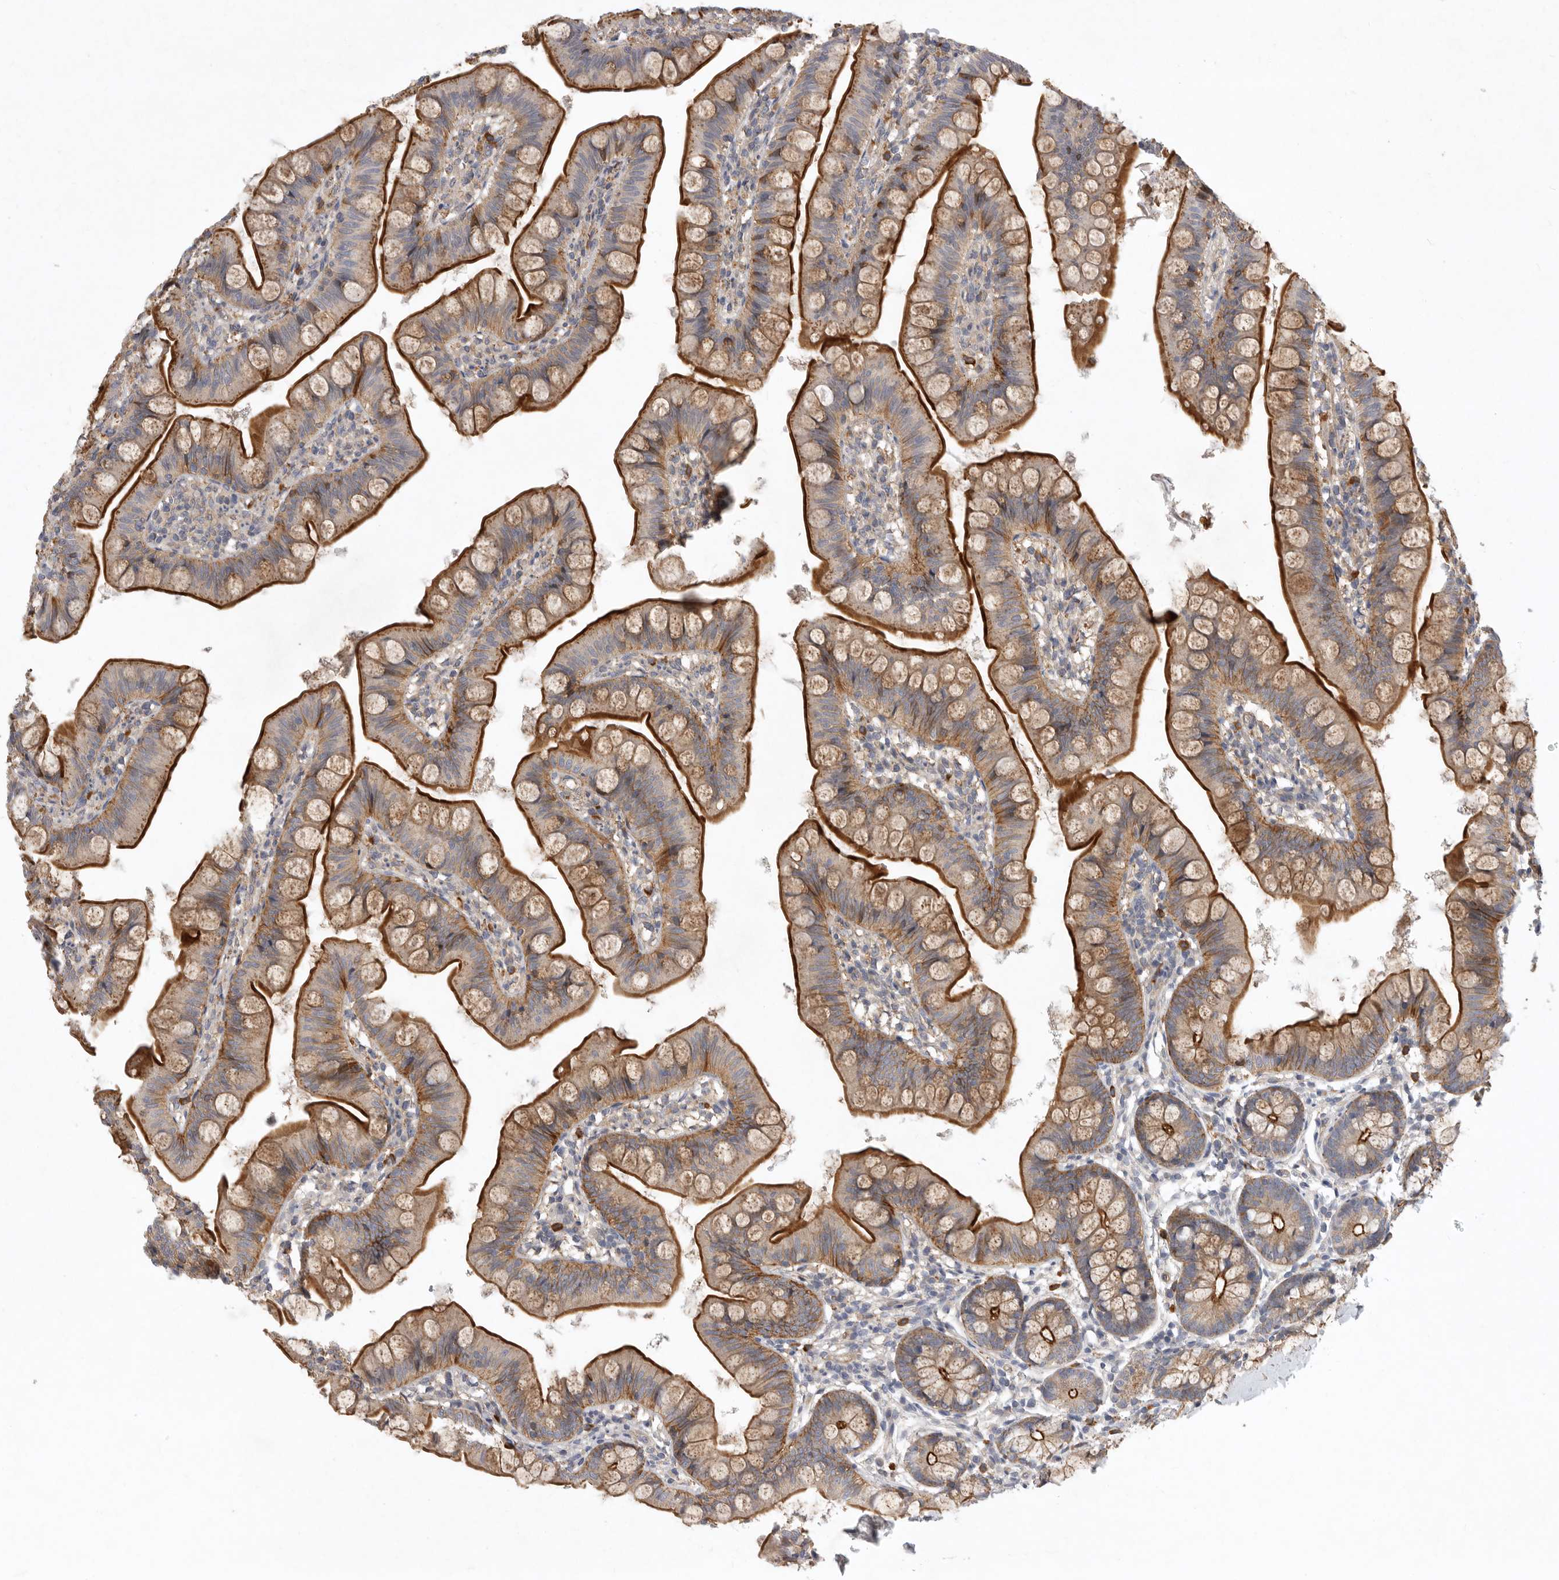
{"staining": {"intensity": "strong", "quantity": "25%-75%", "location": "cytoplasmic/membranous"}, "tissue": "small intestine", "cell_type": "Glandular cells", "image_type": "normal", "snomed": [{"axis": "morphology", "description": "Normal tissue, NOS"}, {"axis": "topography", "description": "Small intestine"}], "caption": "High-power microscopy captured an immunohistochemistry image of benign small intestine, revealing strong cytoplasmic/membranous staining in approximately 25%-75% of glandular cells. (DAB (3,3'-diaminobenzidine) IHC with brightfield microscopy, high magnification).", "gene": "MLPH", "patient": {"sex": "male", "age": 7}}